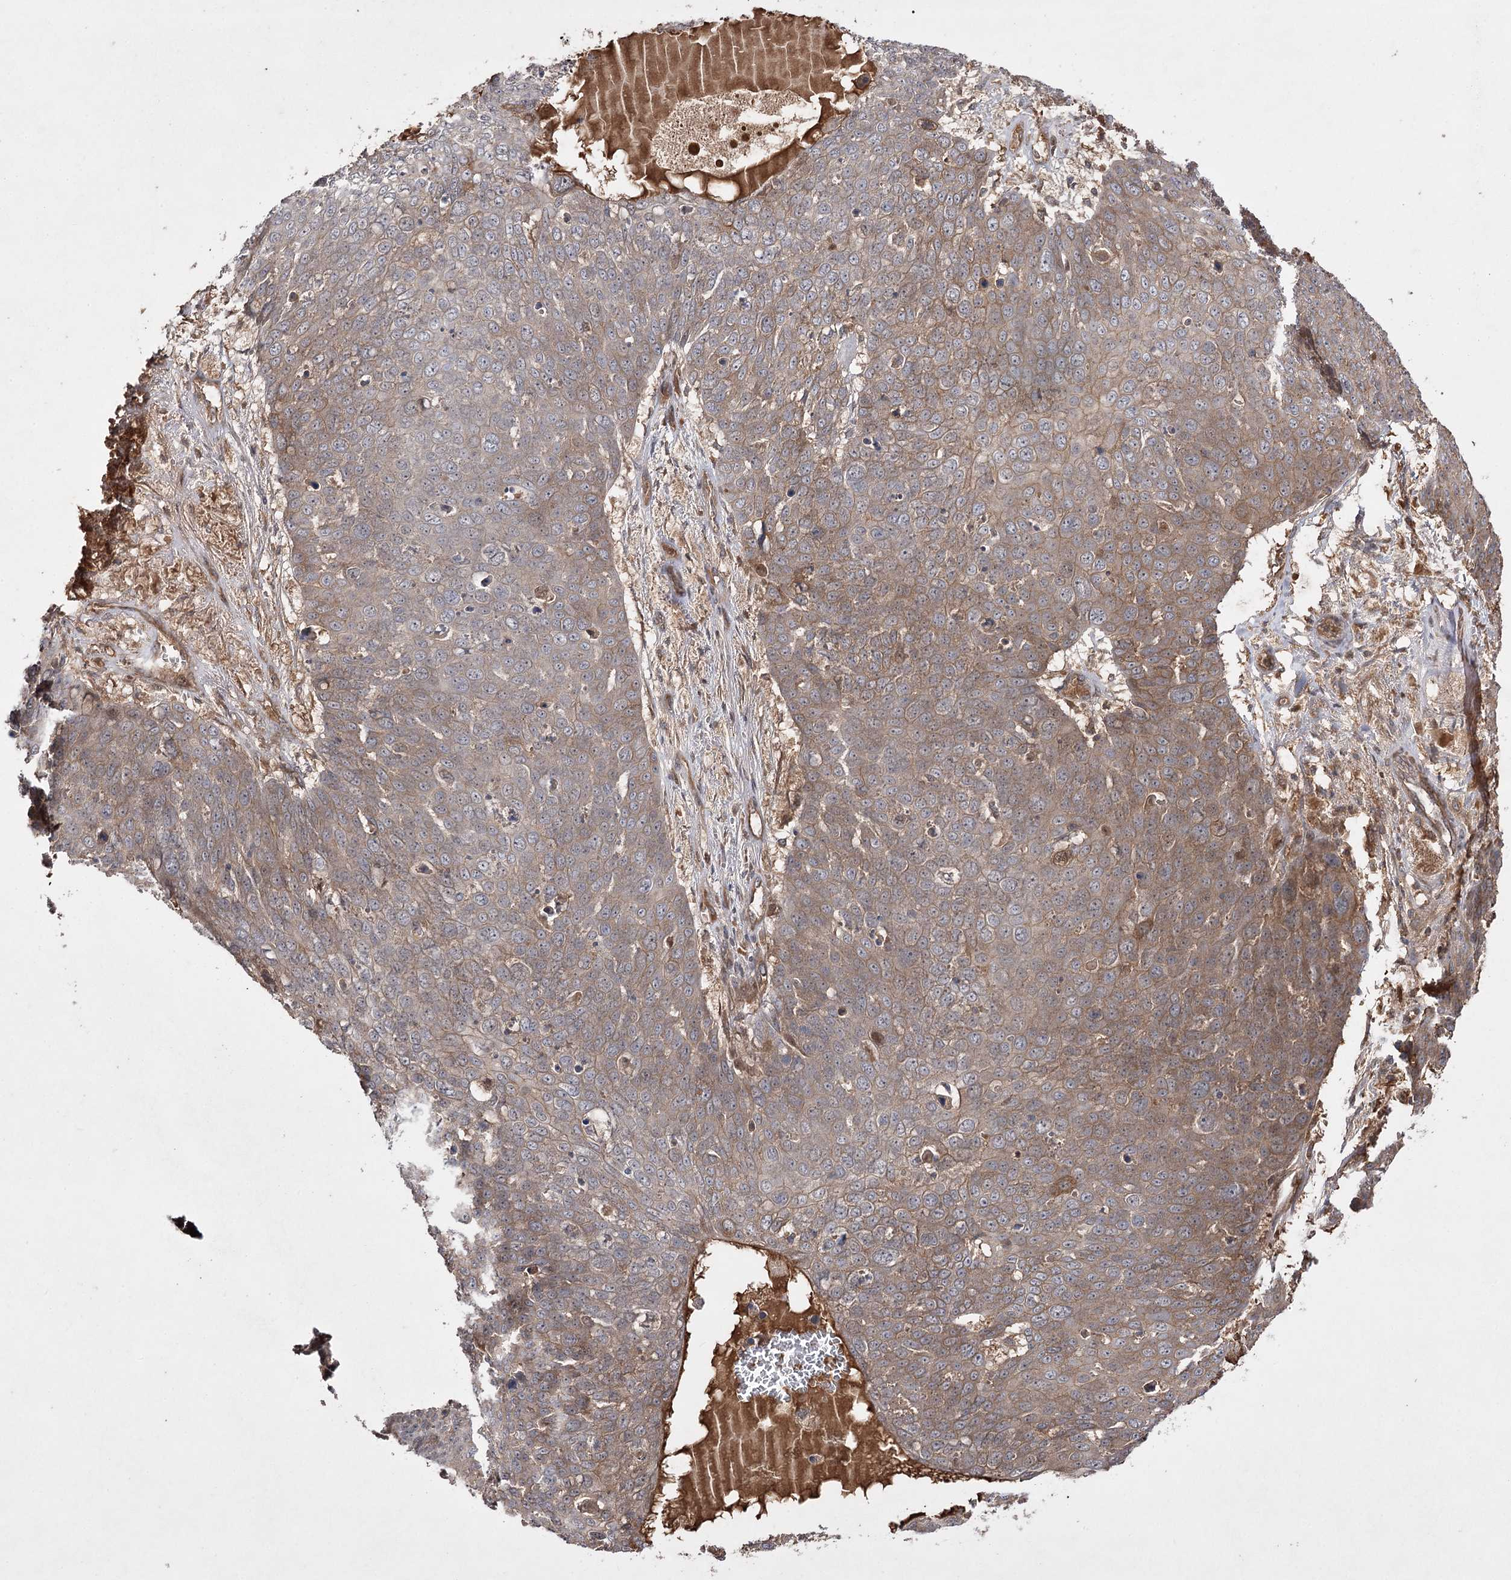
{"staining": {"intensity": "moderate", "quantity": ">75%", "location": "cytoplasmic/membranous"}, "tissue": "skin cancer", "cell_type": "Tumor cells", "image_type": "cancer", "snomed": [{"axis": "morphology", "description": "Squamous cell carcinoma, NOS"}, {"axis": "topography", "description": "Skin"}], "caption": "Human skin cancer (squamous cell carcinoma) stained with a brown dye shows moderate cytoplasmic/membranous positive expression in approximately >75% of tumor cells.", "gene": "FANCL", "patient": {"sex": "male", "age": 71}}